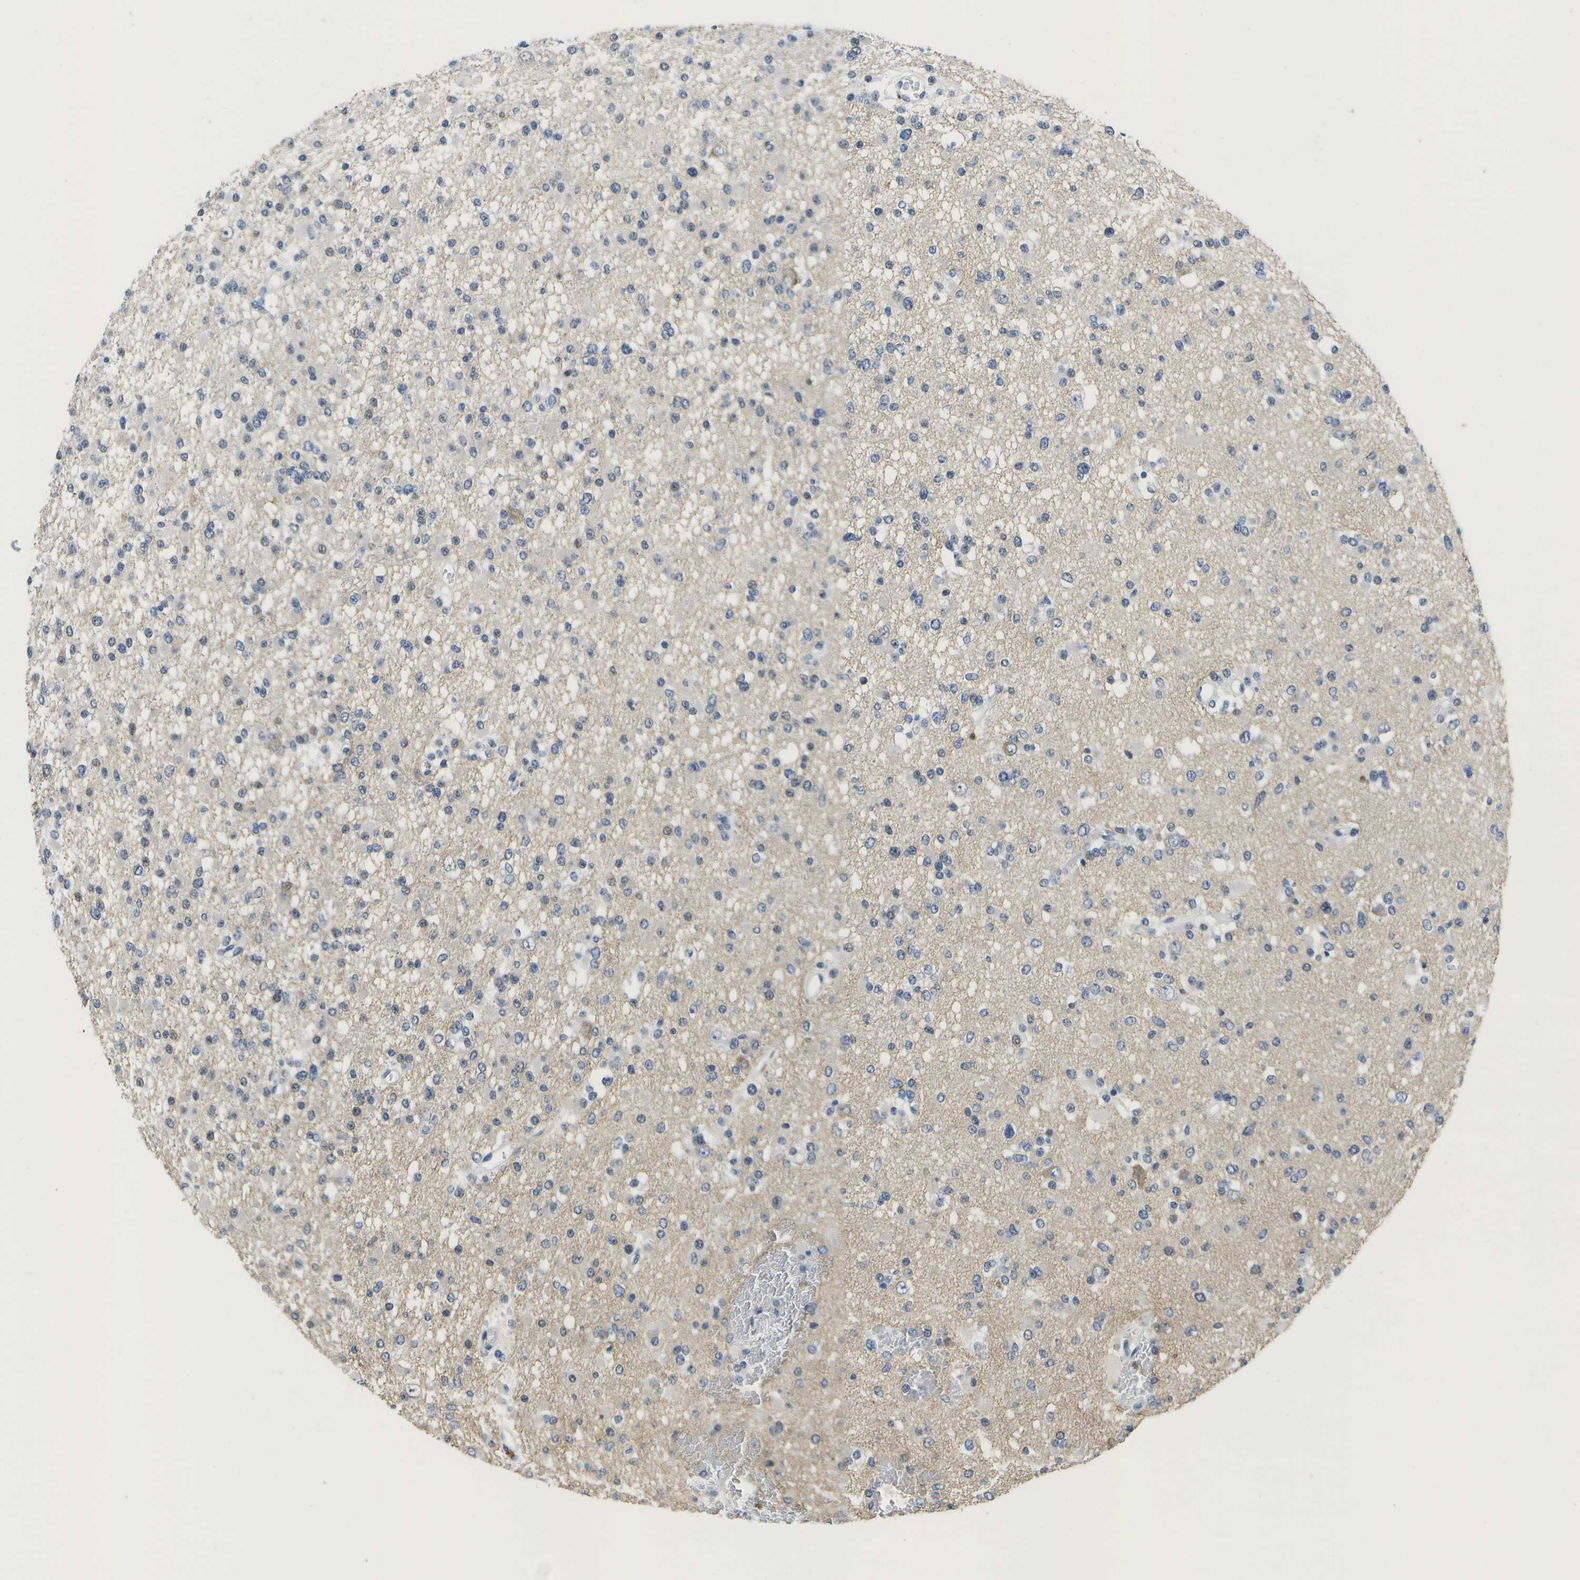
{"staining": {"intensity": "negative", "quantity": "none", "location": "none"}, "tissue": "glioma", "cell_type": "Tumor cells", "image_type": "cancer", "snomed": [{"axis": "morphology", "description": "Glioma, malignant, Low grade"}, {"axis": "topography", "description": "Brain"}], "caption": "This is an IHC image of glioma. There is no positivity in tumor cells.", "gene": "DSE", "patient": {"sex": "female", "age": 22}}